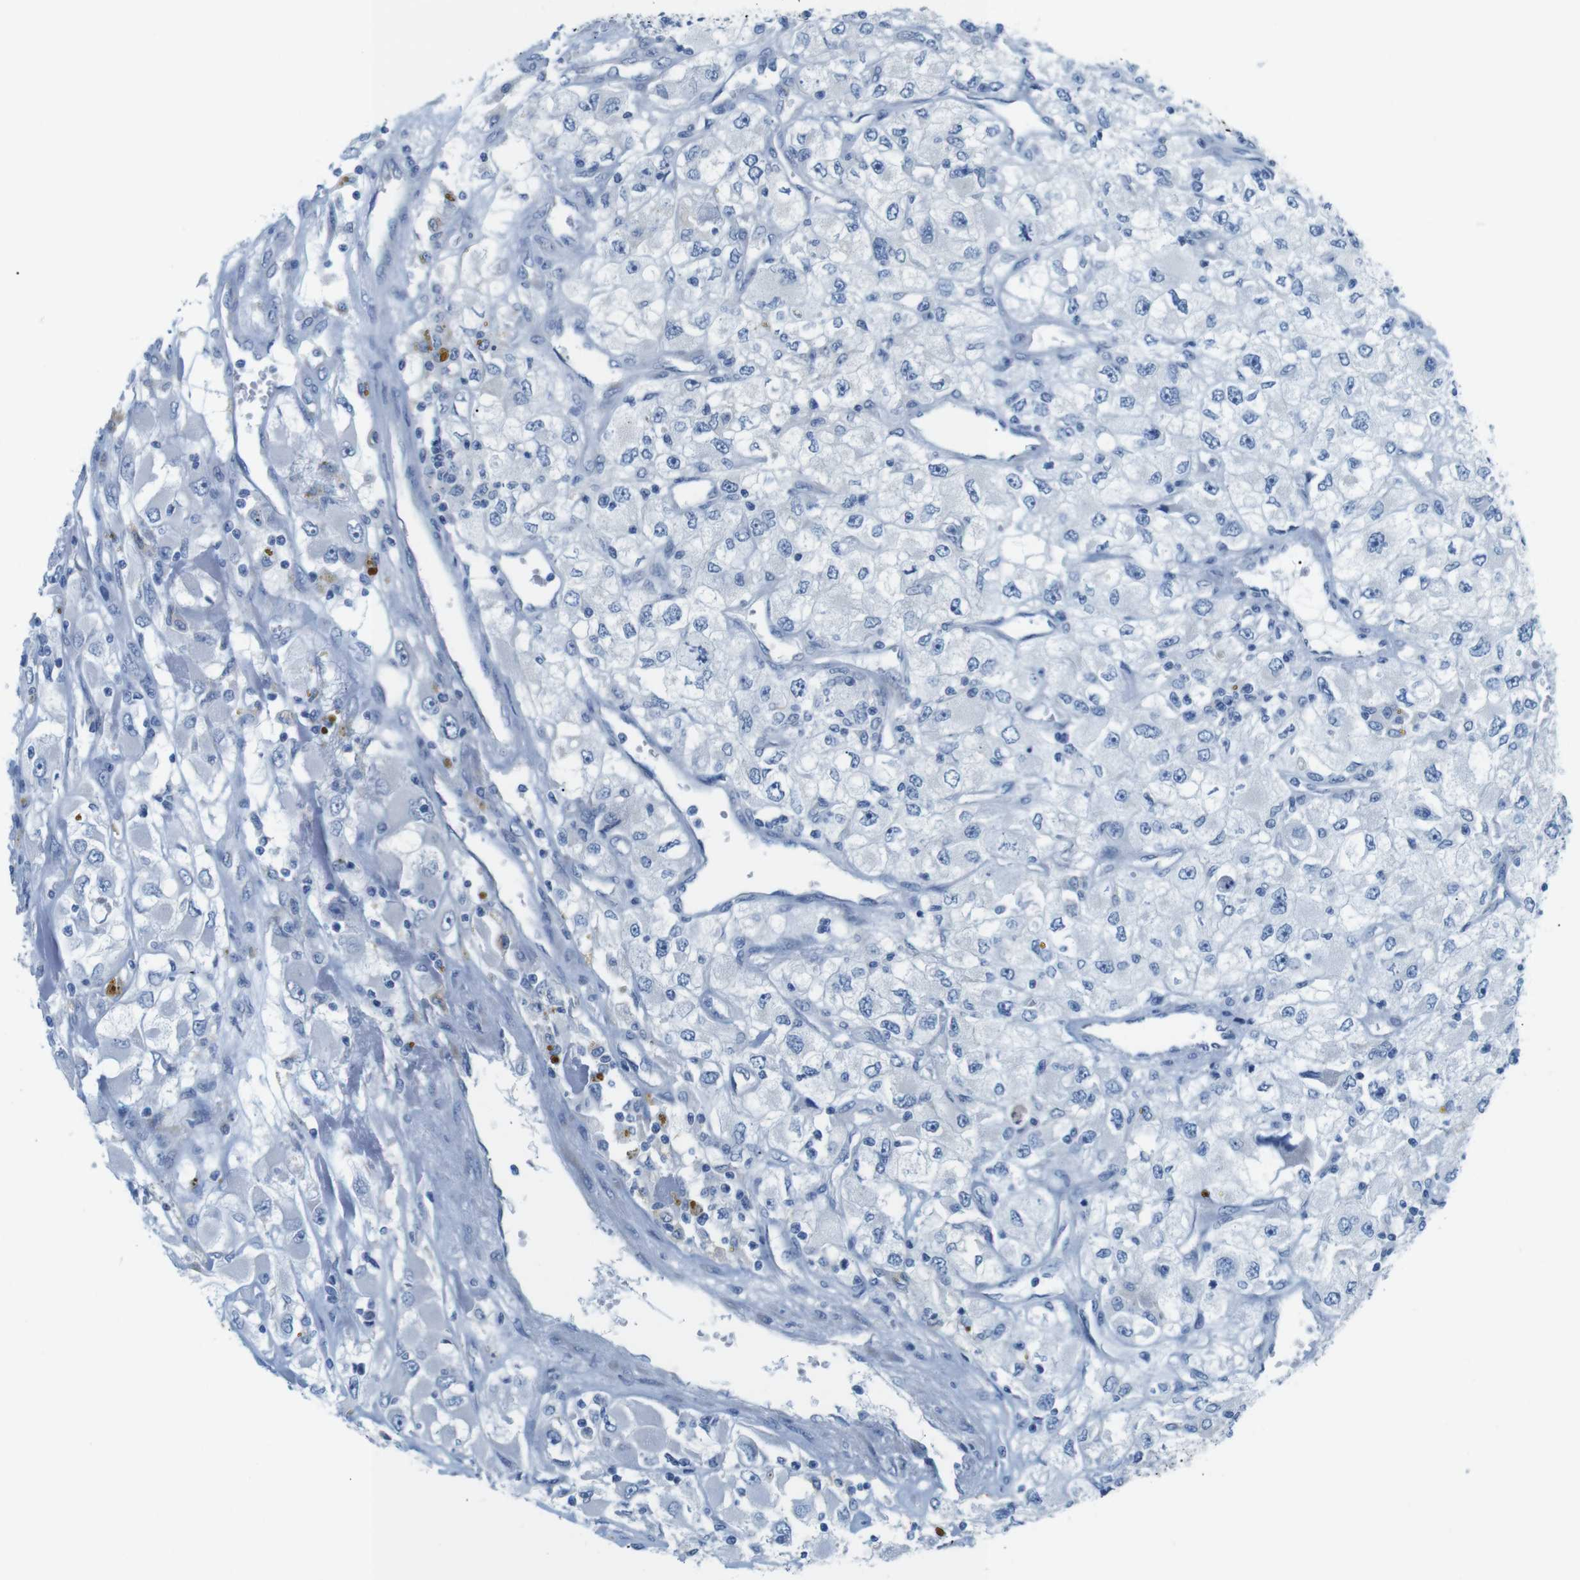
{"staining": {"intensity": "negative", "quantity": "none", "location": "none"}, "tissue": "renal cancer", "cell_type": "Tumor cells", "image_type": "cancer", "snomed": [{"axis": "morphology", "description": "Adenocarcinoma, NOS"}, {"axis": "topography", "description": "Kidney"}], "caption": "DAB immunohistochemical staining of human renal cancer (adenocarcinoma) displays no significant staining in tumor cells. Nuclei are stained in blue.", "gene": "GOLGA2", "patient": {"sex": "female", "age": 52}}